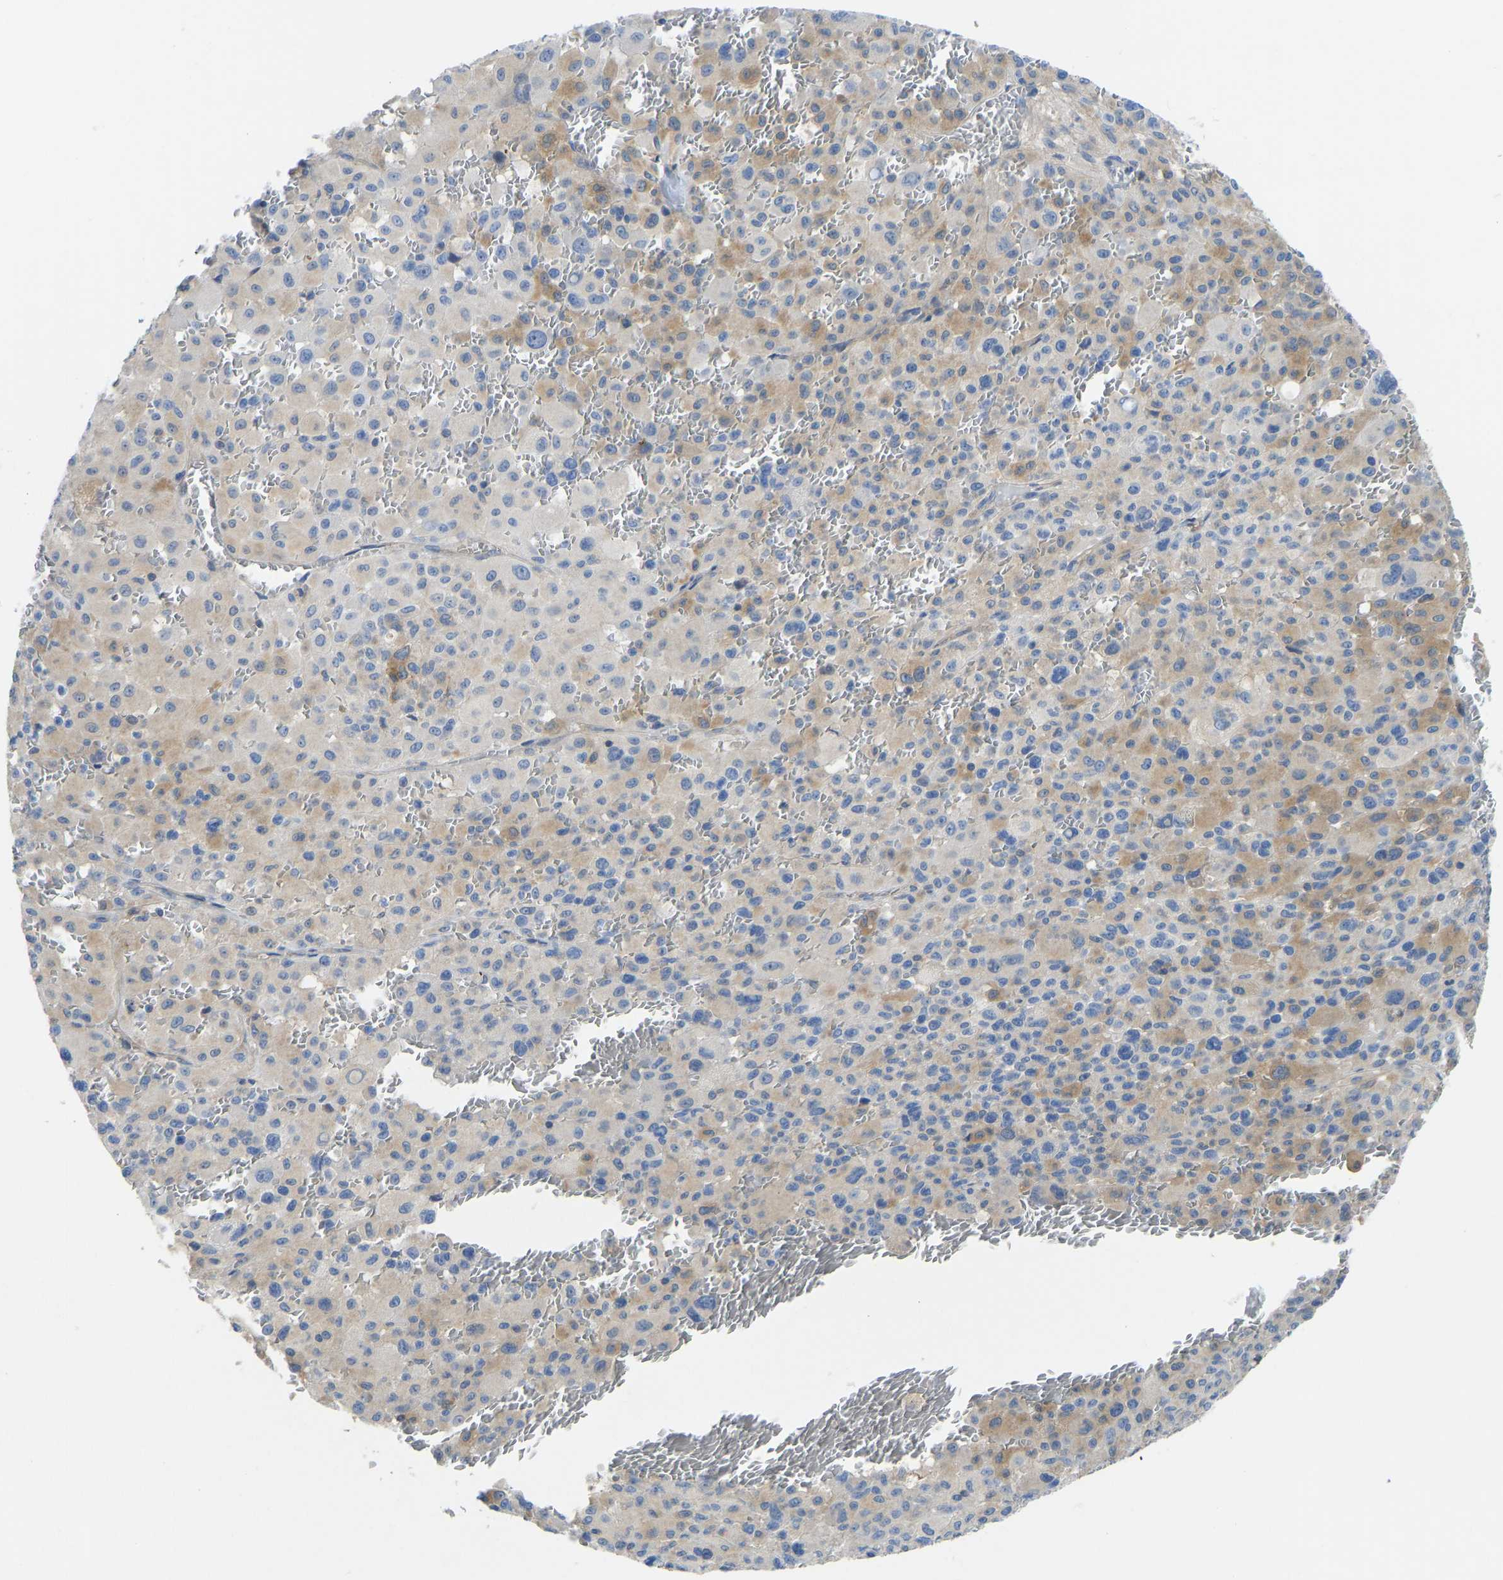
{"staining": {"intensity": "weak", "quantity": "25%-75%", "location": "cytoplasmic/membranous"}, "tissue": "melanoma", "cell_type": "Tumor cells", "image_type": "cancer", "snomed": [{"axis": "morphology", "description": "Malignant melanoma, Metastatic site"}, {"axis": "topography", "description": "Skin"}], "caption": "Protein staining by immunohistochemistry (IHC) exhibits weak cytoplasmic/membranous expression in about 25%-75% of tumor cells in malignant melanoma (metastatic site).", "gene": "PPP3CA", "patient": {"sex": "female", "age": 74}}